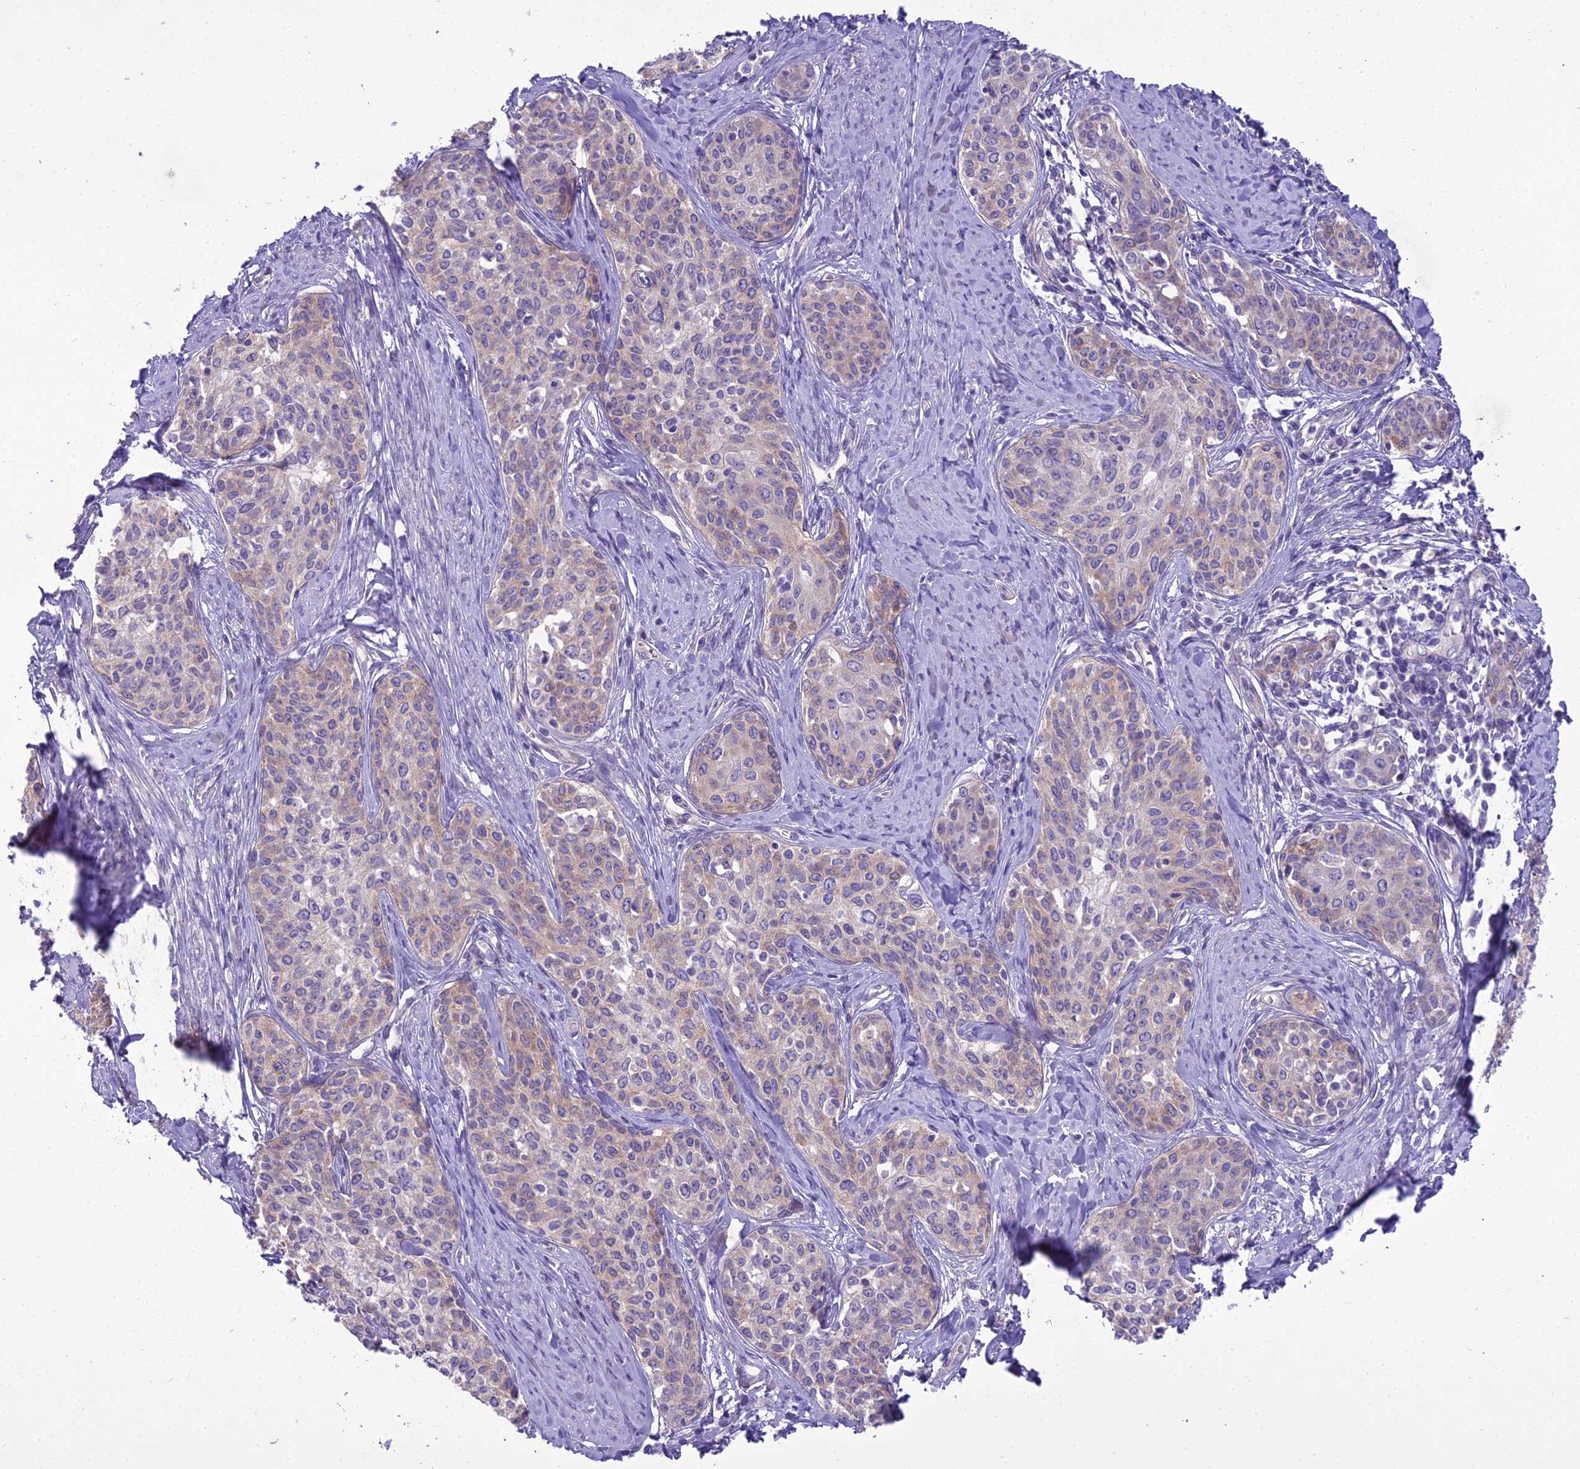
{"staining": {"intensity": "weak", "quantity": "<25%", "location": "cytoplasmic/membranous"}, "tissue": "cervical cancer", "cell_type": "Tumor cells", "image_type": "cancer", "snomed": [{"axis": "morphology", "description": "Squamous cell carcinoma, NOS"}, {"axis": "morphology", "description": "Adenocarcinoma, NOS"}, {"axis": "topography", "description": "Cervix"}], "caption": "Immunohistochemistry (IHC) of human cervical squamous cell carcinoma shows no staining in tumor cells. Nuclei are stained in blue.", "gene": "SCRT1", "patient": {"sex": "female", "age": 52}}